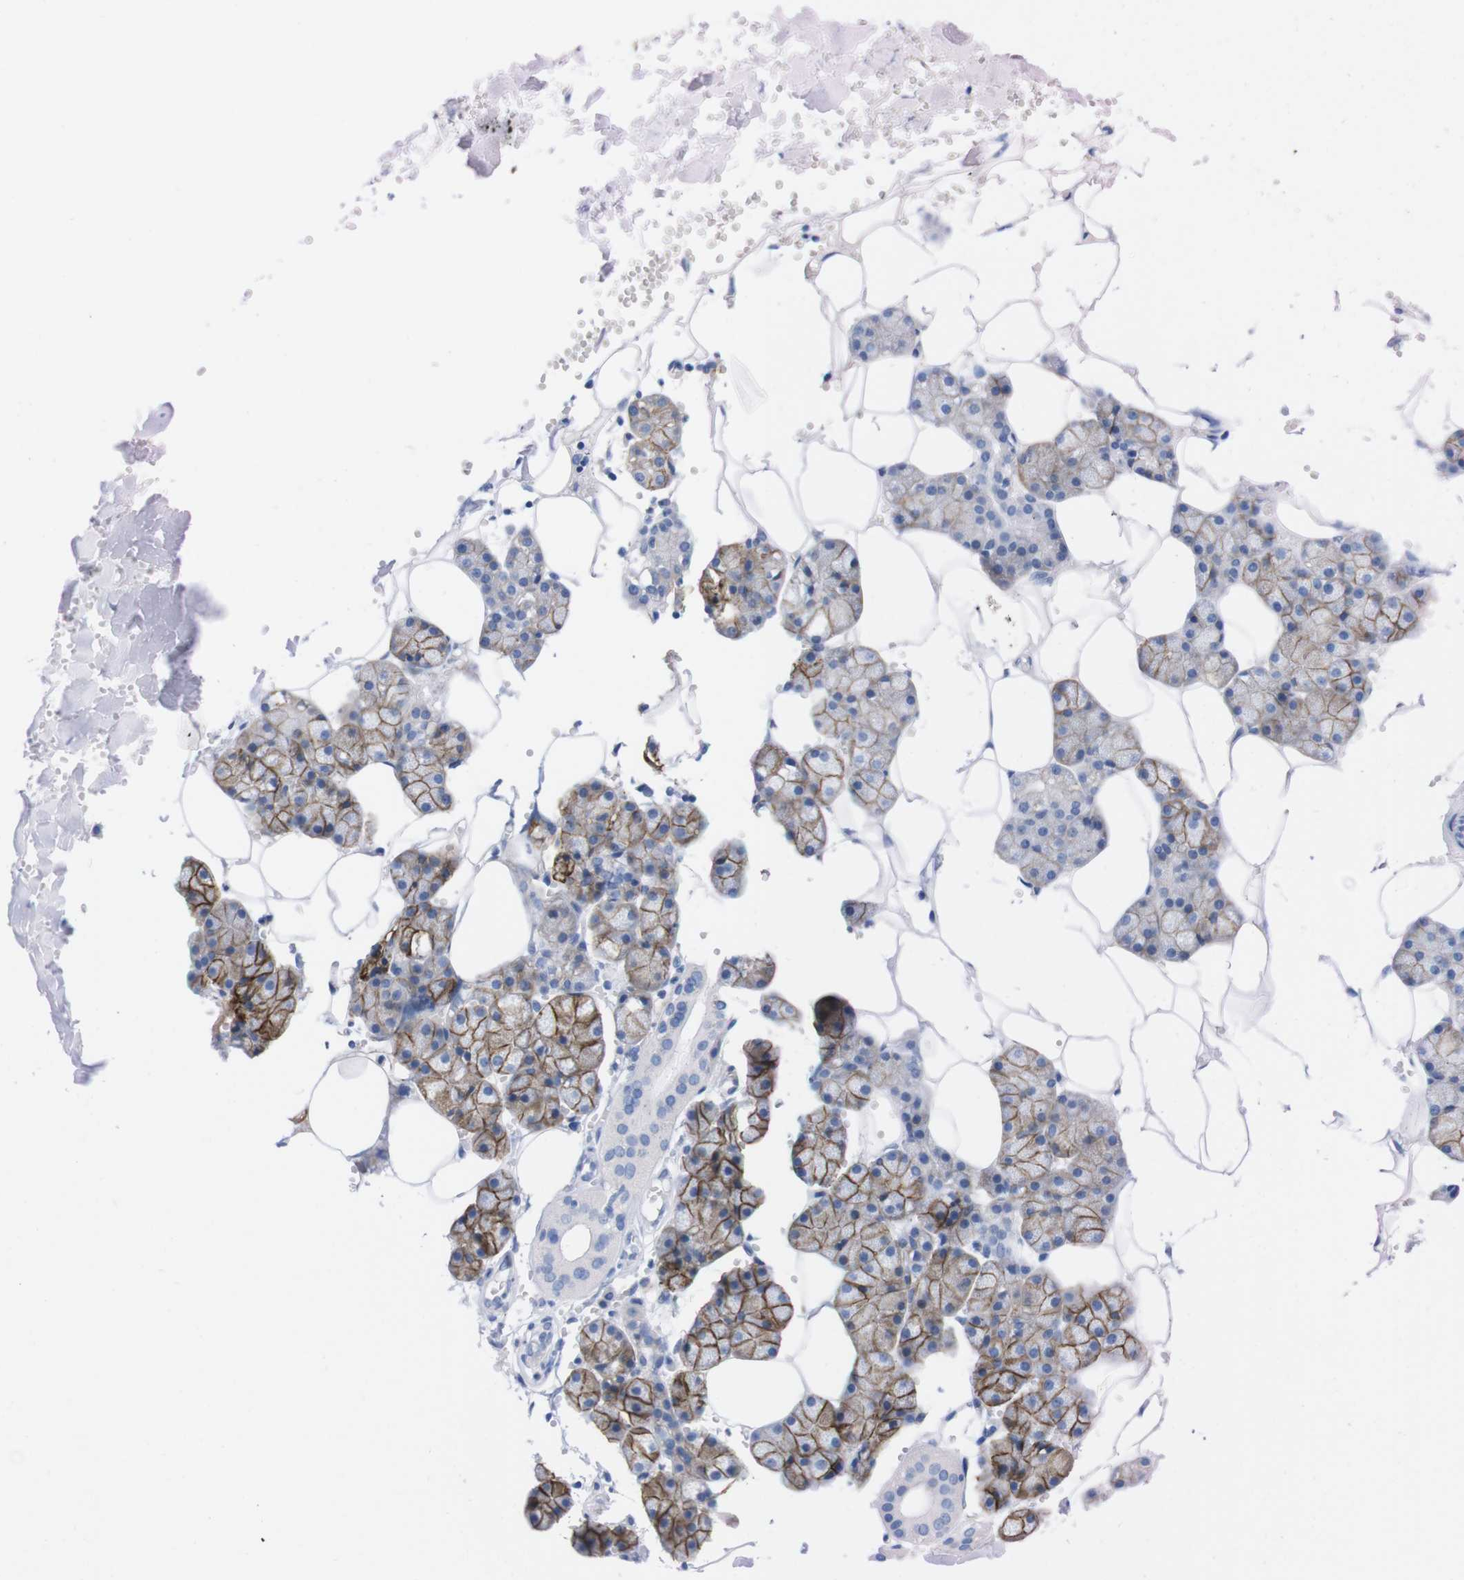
{"staining": {"intensity": "strong", "quantity": "25%-75%", "location": "cytoplasmic/membranous"}, "tissue": "salivary gland", "cell_type": "Glandular cells", "image_type": "normal", "snomed": [{"axis": "morphology", "description": "Normal tissue, NOS"}, {"axis": "topography", "description": "Salivary gland"}], "caption": "This image displays immunohistochemistry staining of normal salivary gland, with high strong cytoplasmic/membranous expression in about 25%-75% of glandular cells.", "gene": "TMEM243", "patient": {"sex": "male", "age": 62}}